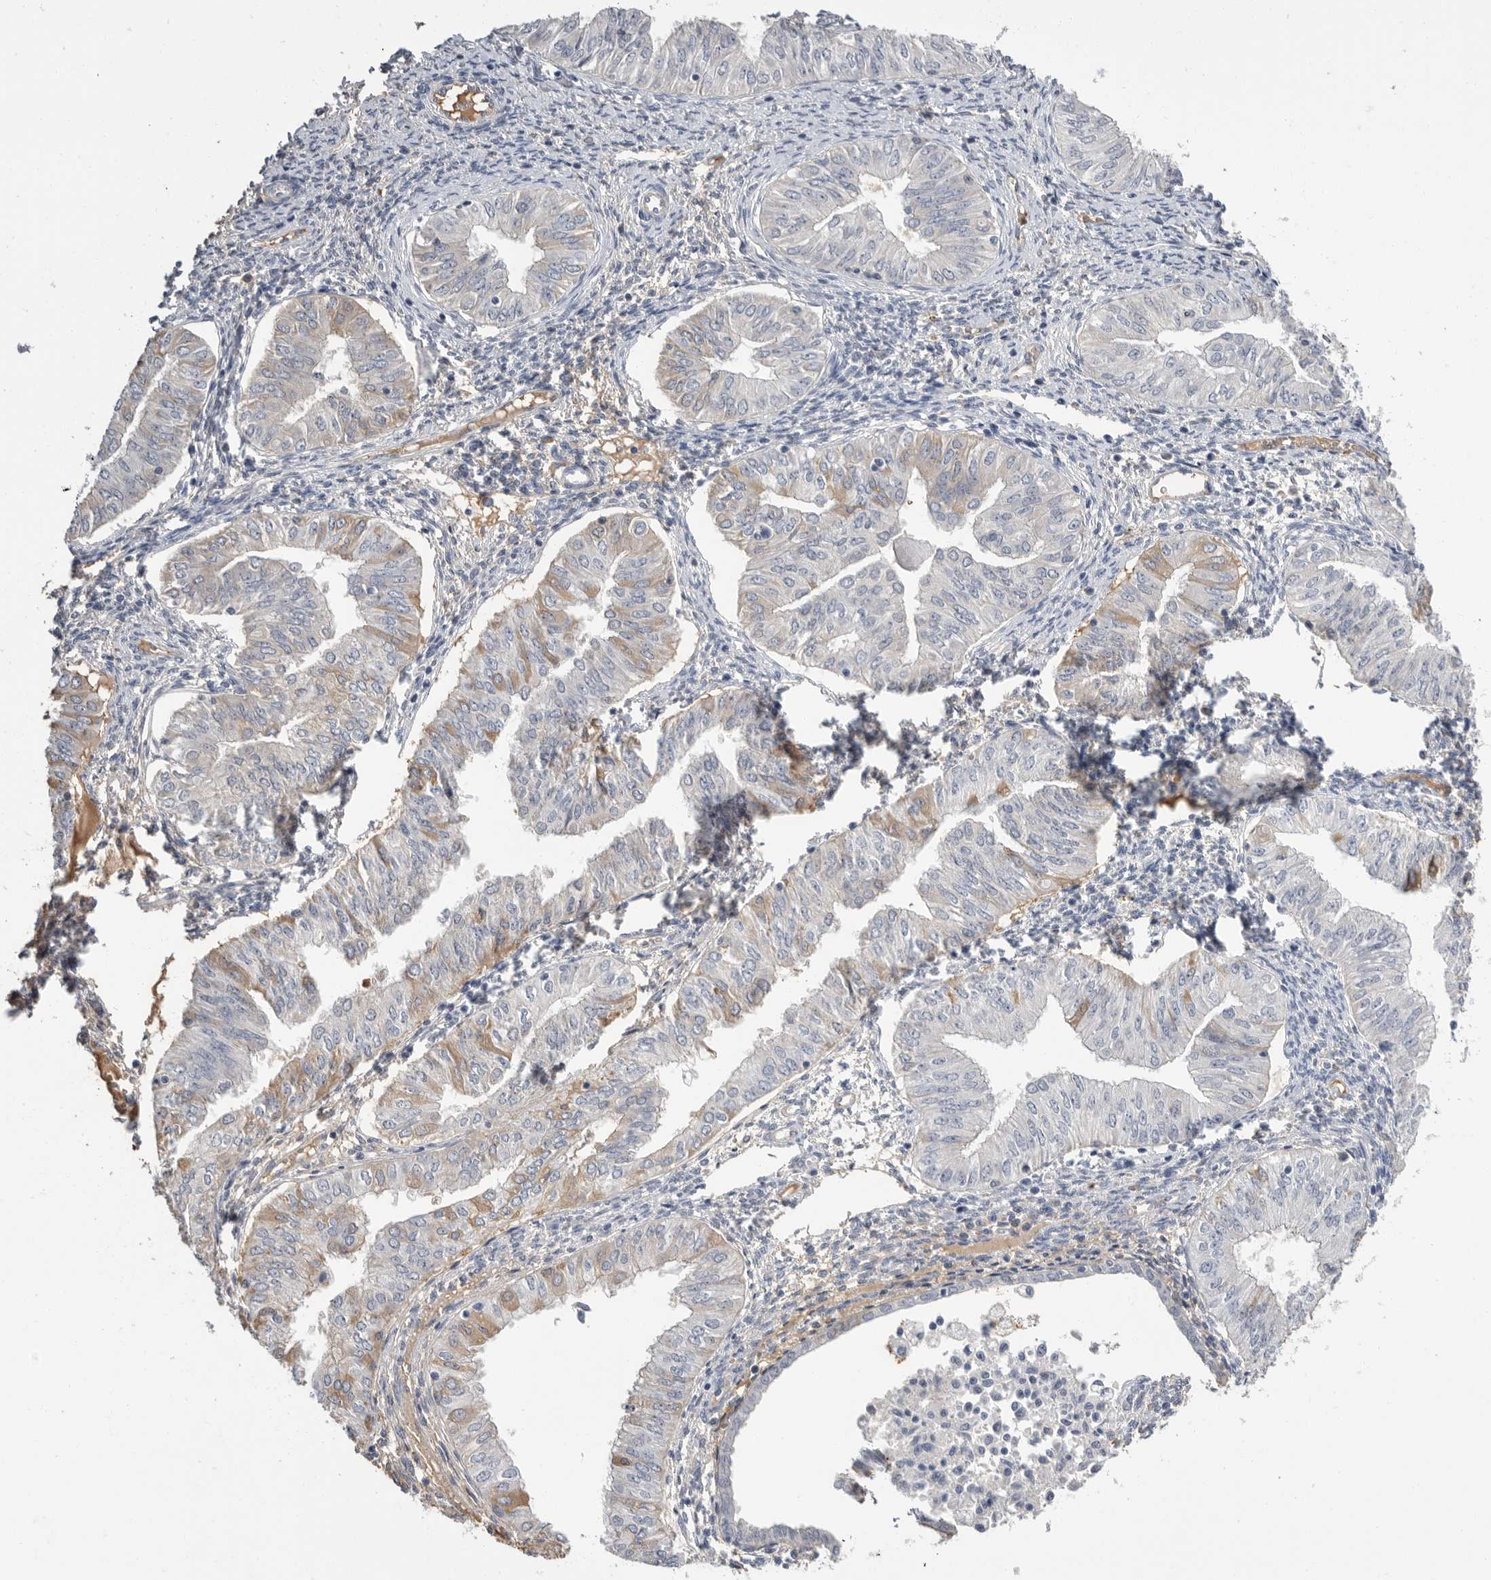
{"staining": {"intensity": "weak", "quantity": "<25%", "location": "cytoplasmic/membranous"}, "tissue": "endometrial cancer", "cell_type": "Tumor cells", "image_type": "cancer", "snomed": [{"axis": "morphology", "description": "Normal tissue, NOS"}, {"axis": "morphology", "description": "Adenocarcinoma, NOS"}, {"axis": "topography", "description": "Endometrium"}], "caption": "Endometrial adenocarcinoma was stained to show a protein in brown. There is no significant positivity in tumor cells. (DAB (3,3'-diaminobenzidine) immunohistochemistry, high magnification).", "gene": "APOA2", "patient": {"sex": "female", "age": 53}}